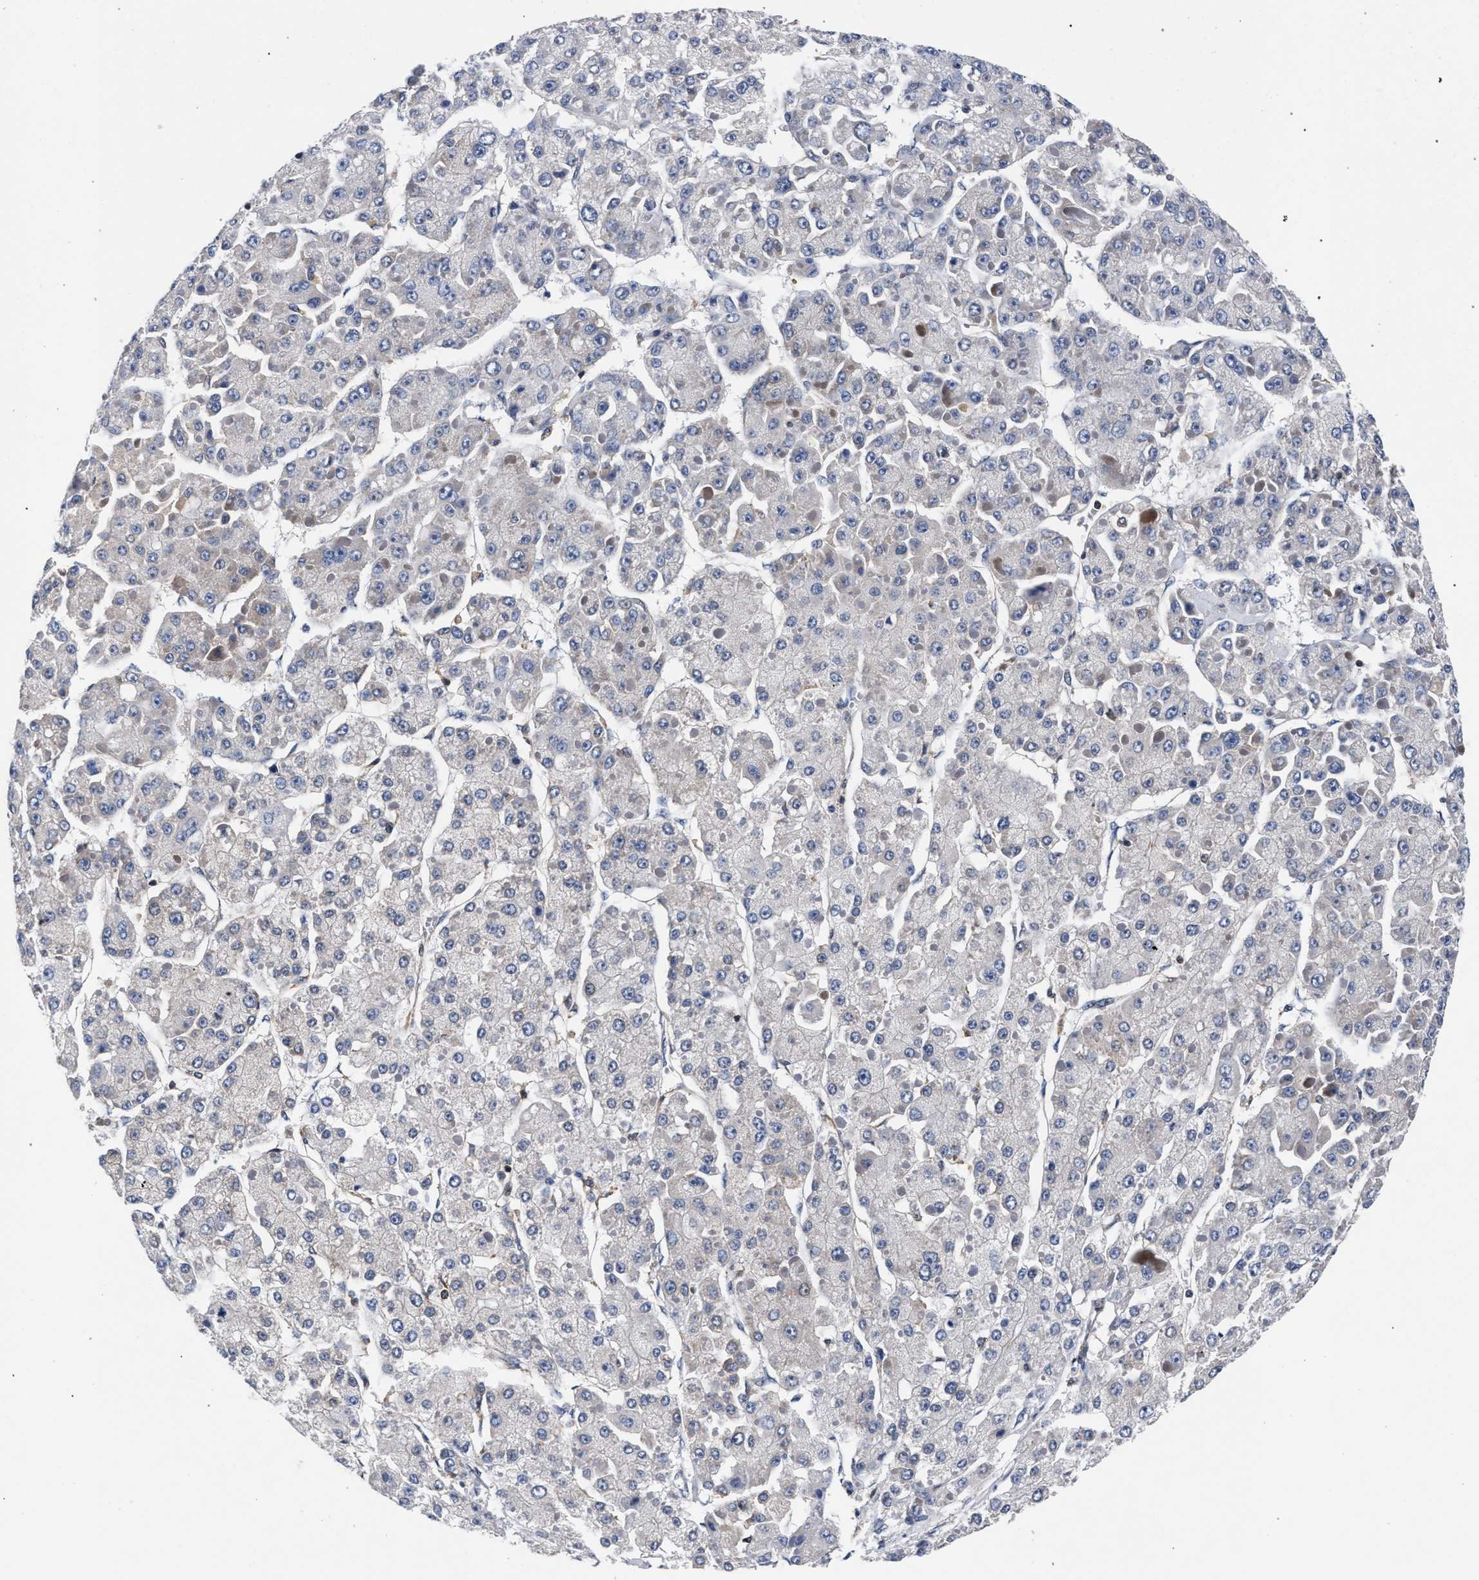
{"staining": {"intensity": "negative", "quantity": "none", "location": "none"}, "tissue": "liver cancer", "cell_type": "Tumor cells", "image_type": "cancer", "snomed": [{"axis": "morphology", "description": "Carcinoma, Hepatocellular, NOS"}, {"axis": "topography", "description": "Liver"}], "caption": "A photomicrograph of human liver hepatocellular carcinoma is negative for staining in tumor cells.", "gene": "LASP1", "patient": {"sex": "female", "age": 73}}